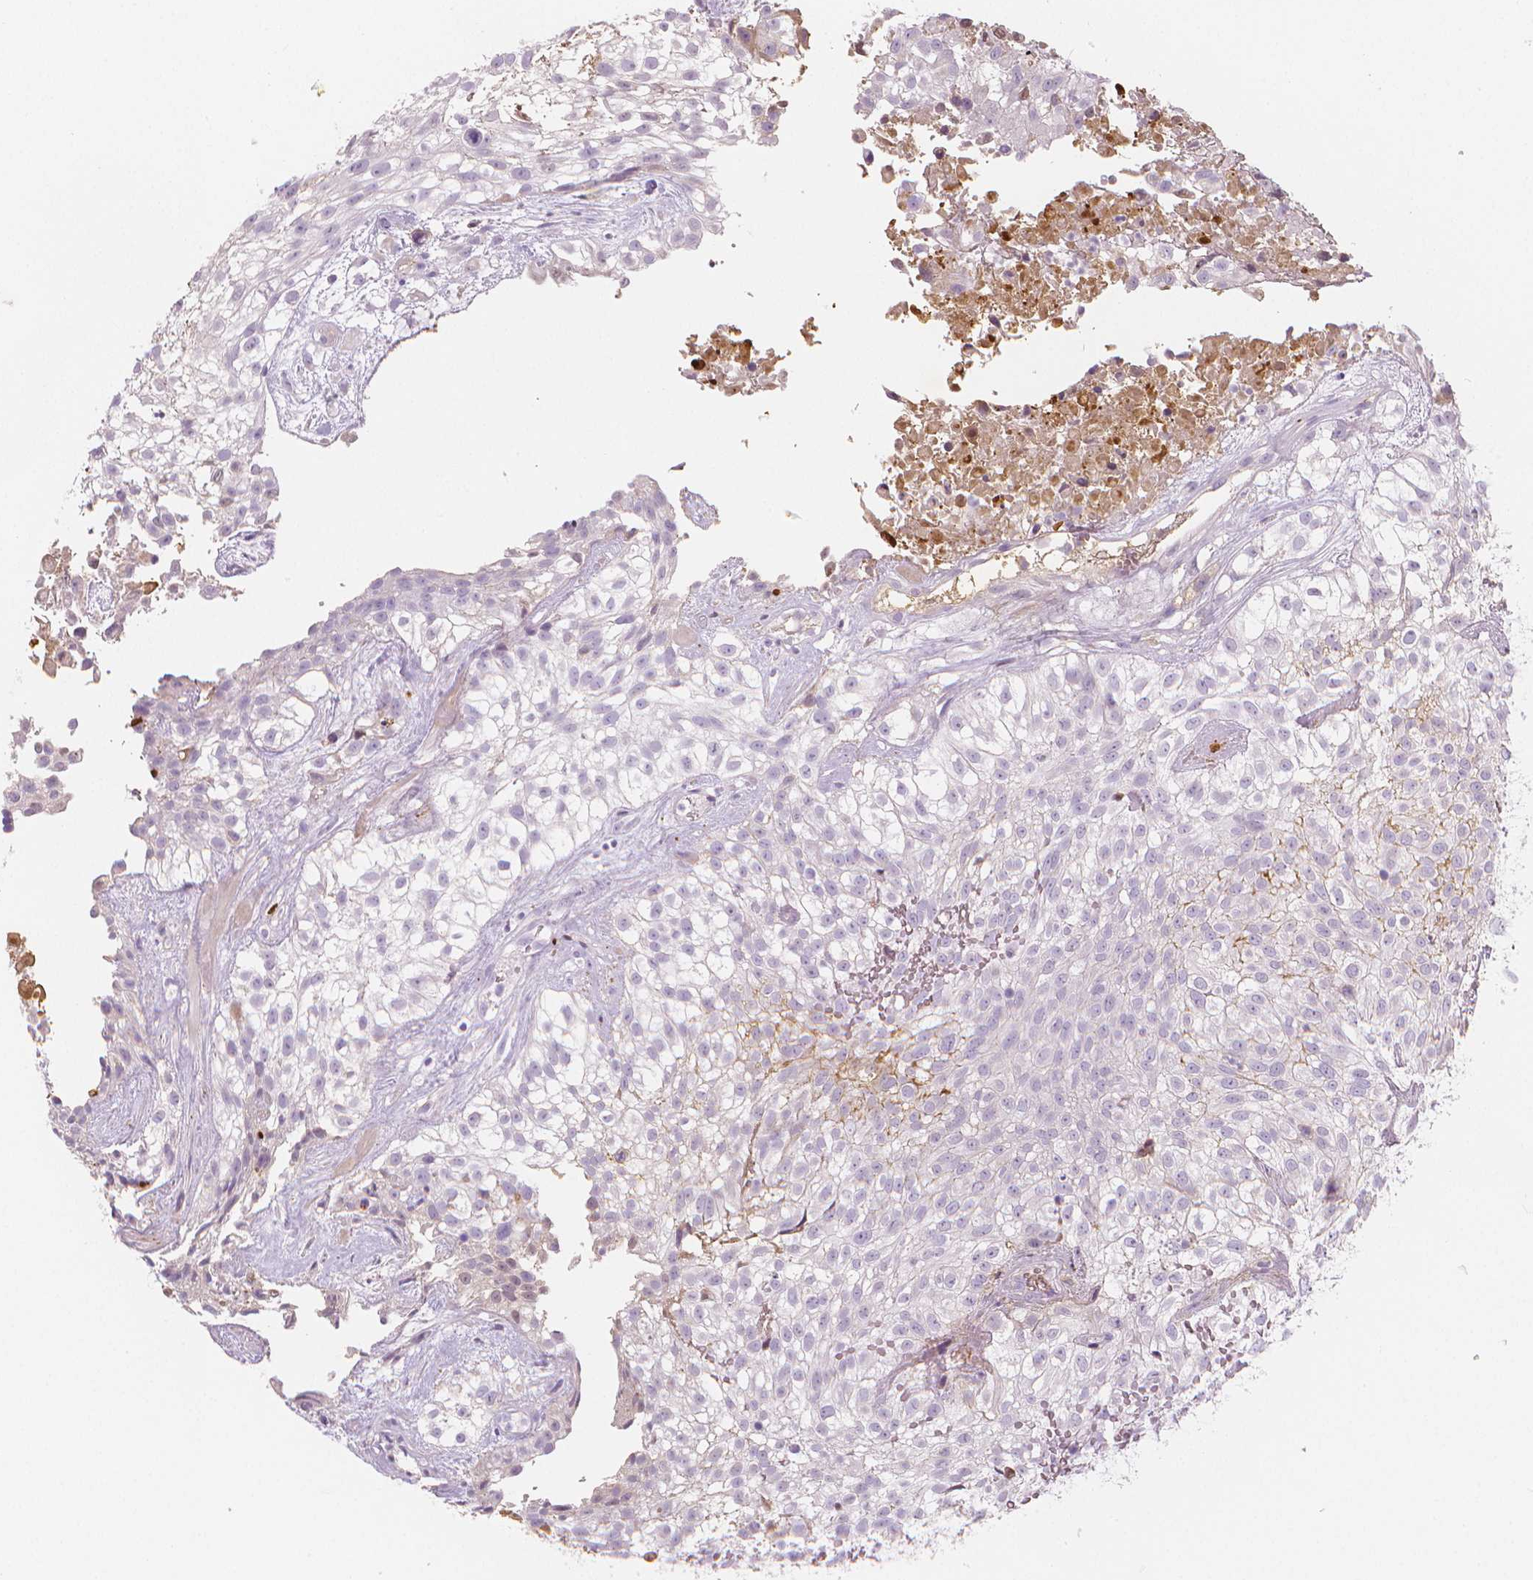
{"staining": {"intensity": "negative", "quantity": "none", "location": "none"}, "tissue": "urothelial cancer", "cell_type": "Tumor cells", "image_type": "cancer", "snomed": [{"axis": "morphology", "description": "Urothelial carcinoma, High grade"}, {"axis": "topography", "description": "Urinary bladder"}], "caption": "A high-resolution histopathology image shows immunohistochemistry (IHC) staining of high-grade urothelial carcinoma, which displays no significant expression in tumor cells.", "gene": "APOA4", "patient": {"sex": "male", "age": 56}}